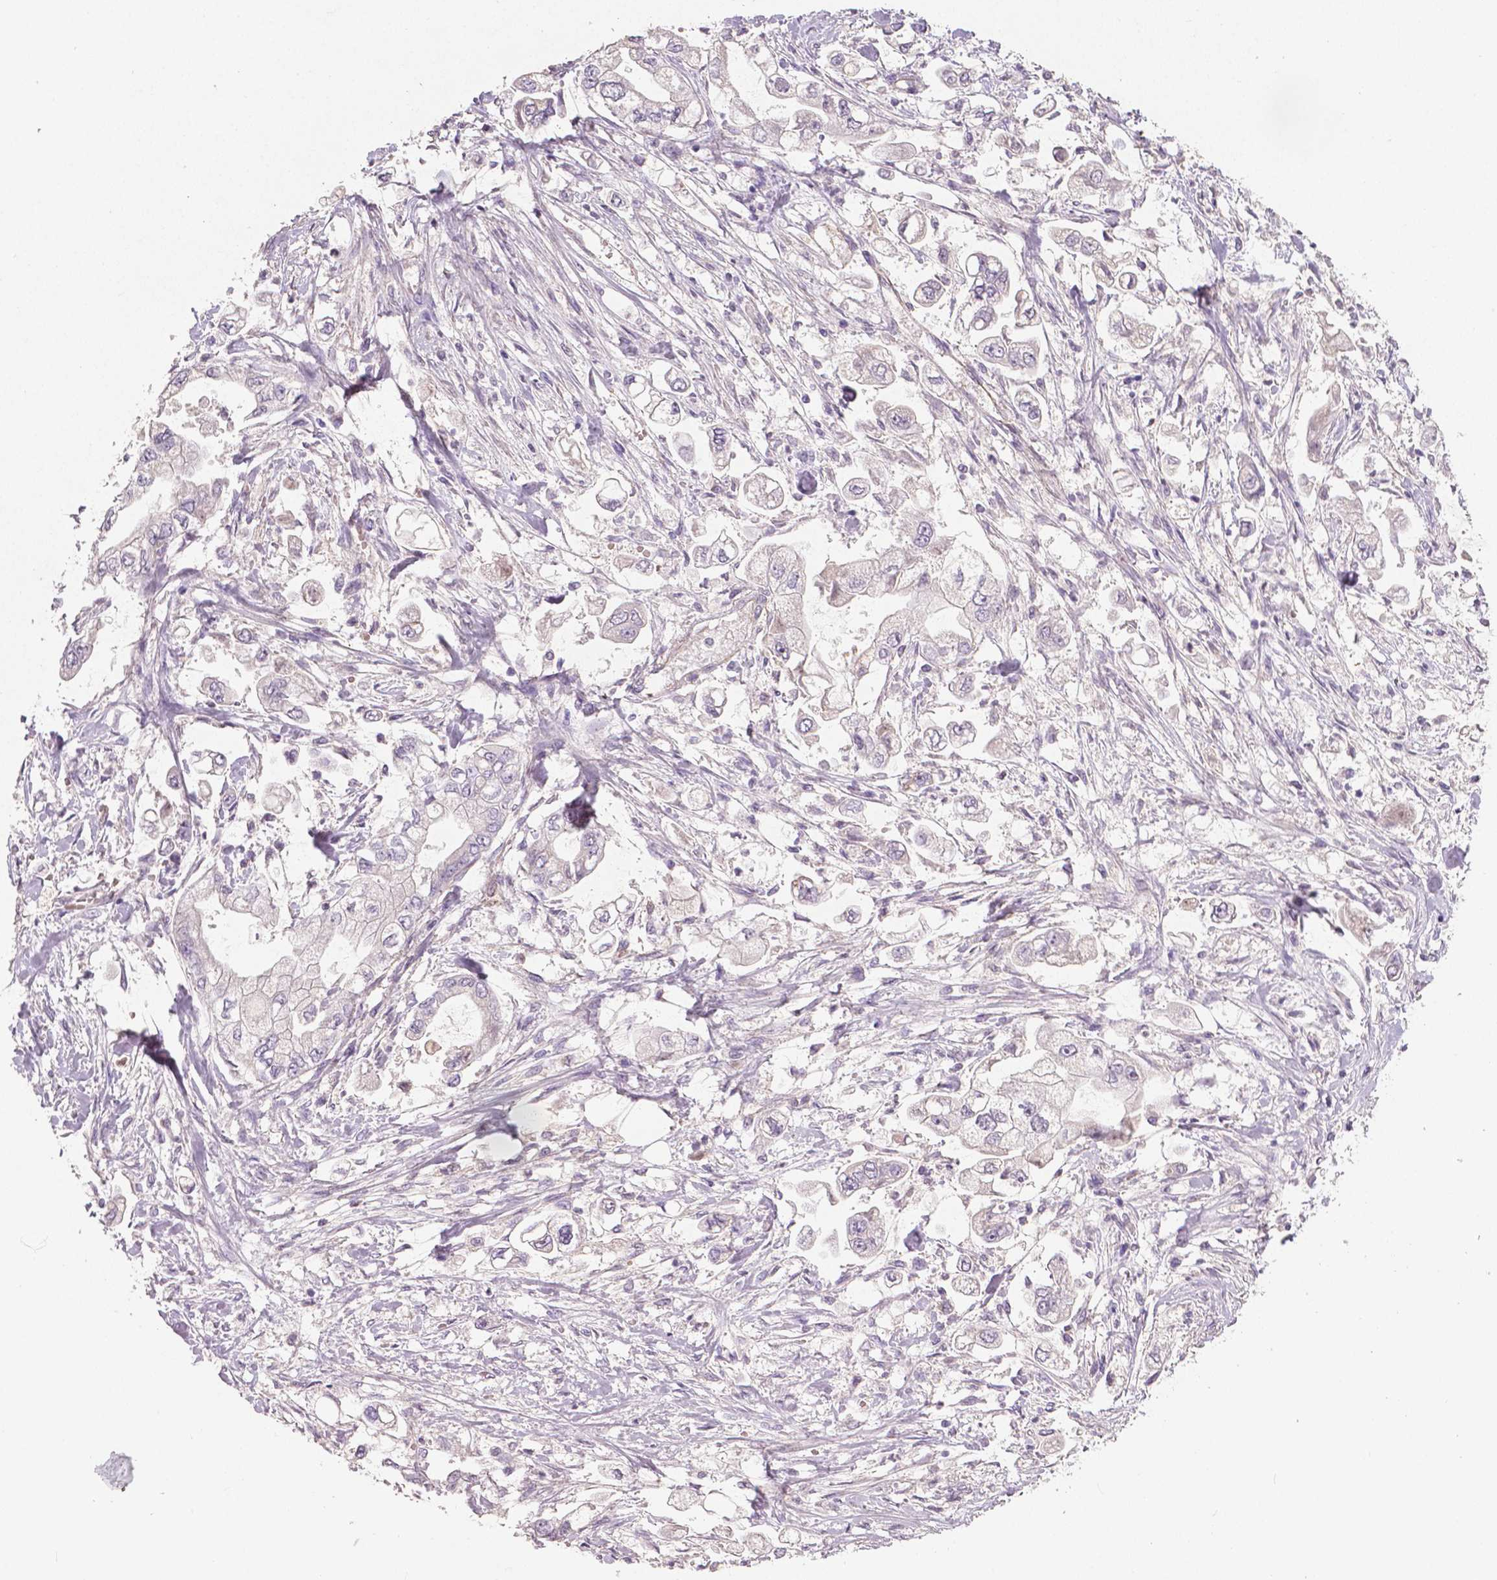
{"staining": {"intensity": "negative", "quantity": "none", "location": "none"}, "tissue": "stomach cancer", "cell_type": "Tumor cells", "image_type": "cancer", "snomed": [{"axis": "morphology", "description": "Adenocarcinoma, NOS"}, {"axis": "topography", "description": "Stomach"}], "caption": "Immunohistochemistry (IHC) of adenocarcinoma (stomach) reveals no staining in tumor cells.", "gene": "FLT1", "patient": {"sex": "male", "age": 62}}